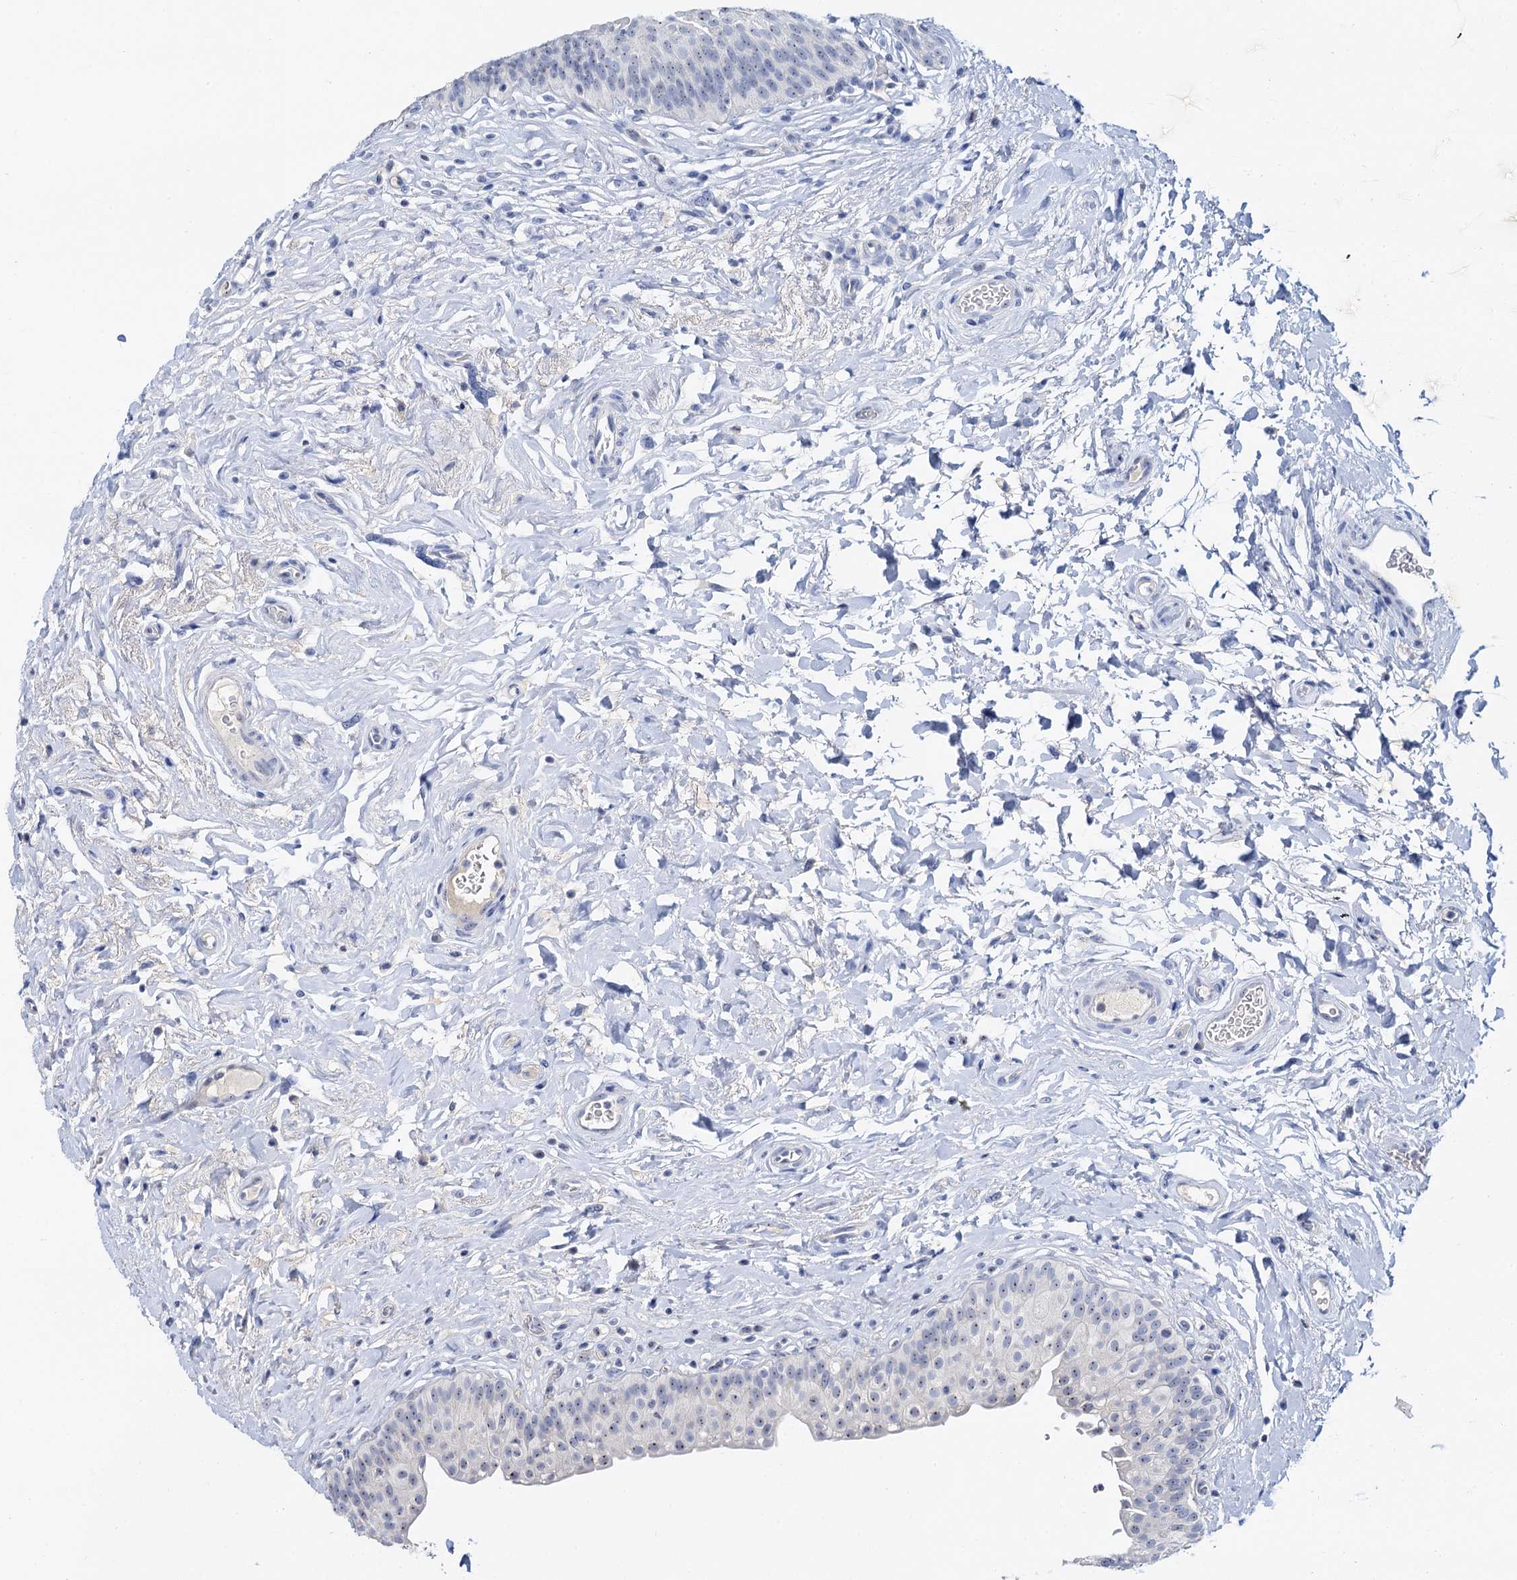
{"staining": {"intensity": "moderate", "quantity": "25%-75%", "location": "nuclear"}, "tissue": "urinary bladder", "cell_type": "Urothelial cells", "image_type": "normal", "snomed": [{"axis": "morphology", "description": "Normal tissue, NOS"}, {"axis": "topography", "description": "Urinary bladder"}], "caption": "Moderate nuclear protein positivity is present in approximately 25%-75% of urothelial cells in urinary bladder. The protein is shown in brown color, while the nuclei are stained blue.", "gene": "NOP2", "patient": {"sex": "male", "age": 83}}